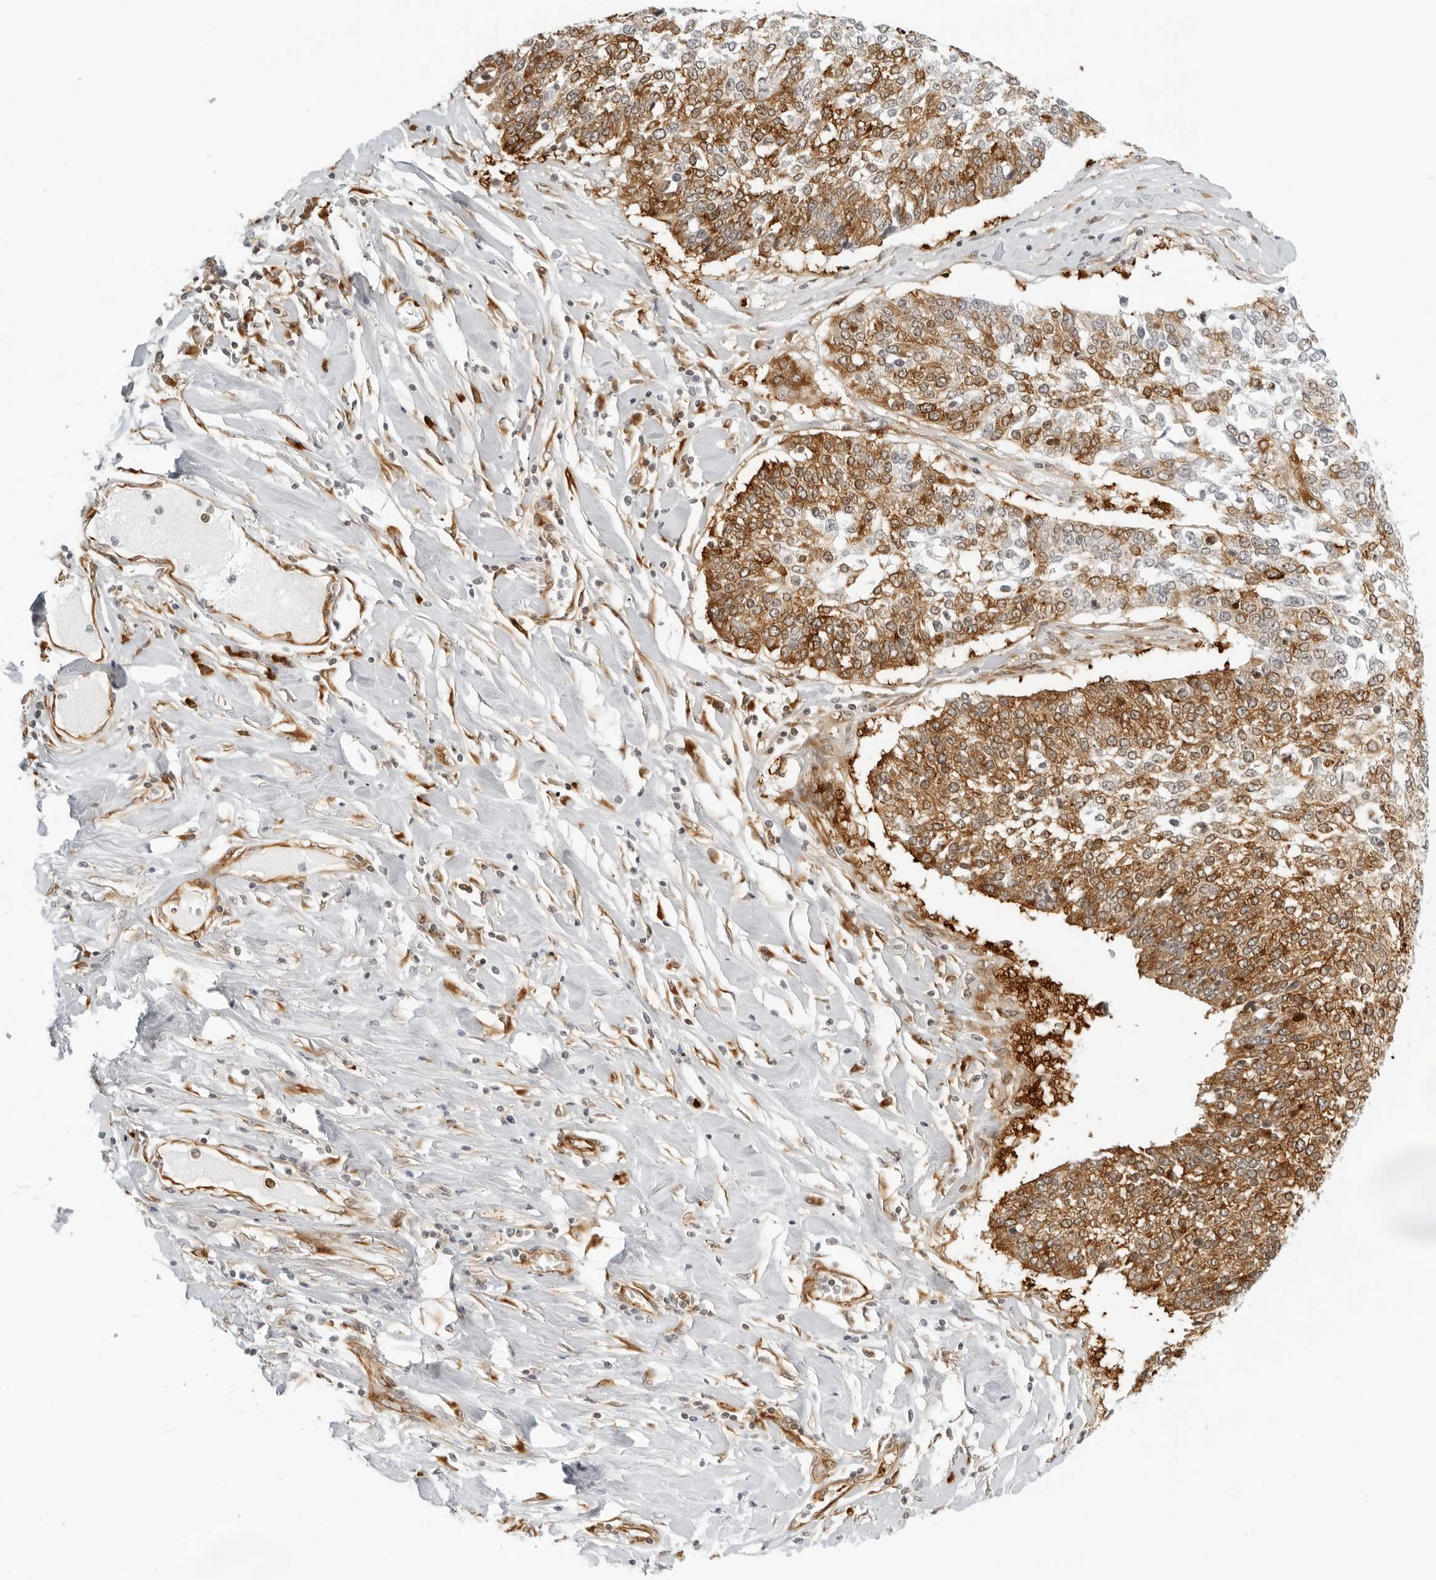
{"staining": {"intensity": "moderate", "quantity": "25%-75%", "location": "cytoplasmic/membranous"}, "tissue": "lung cancer", "cell_type": "Tumor cells", "image_type": "cancer", "snomed": [{"axis": "morphology", "description": "Normal tissue, NOS"}, {"axis": "morphology", "description": "Squamous cell carcinoma, NOS"}, {"axis": "topography", "description": "Cartilage tissue"}, {"axis": "topography", "description": "Bronchus"}, {"axis": "topography", "description": "Lung"}, {"axis": "topography", "description": "Peripheral nerve tissue"}], "caption": "This is an image of immunohistochemistry staining of lung cancer, which shows moderate positivity in the cytoplasmic/membranous of tumor cells.", "gene": "EIF4G1", "patient": {"sex": "female", "age": 49}}